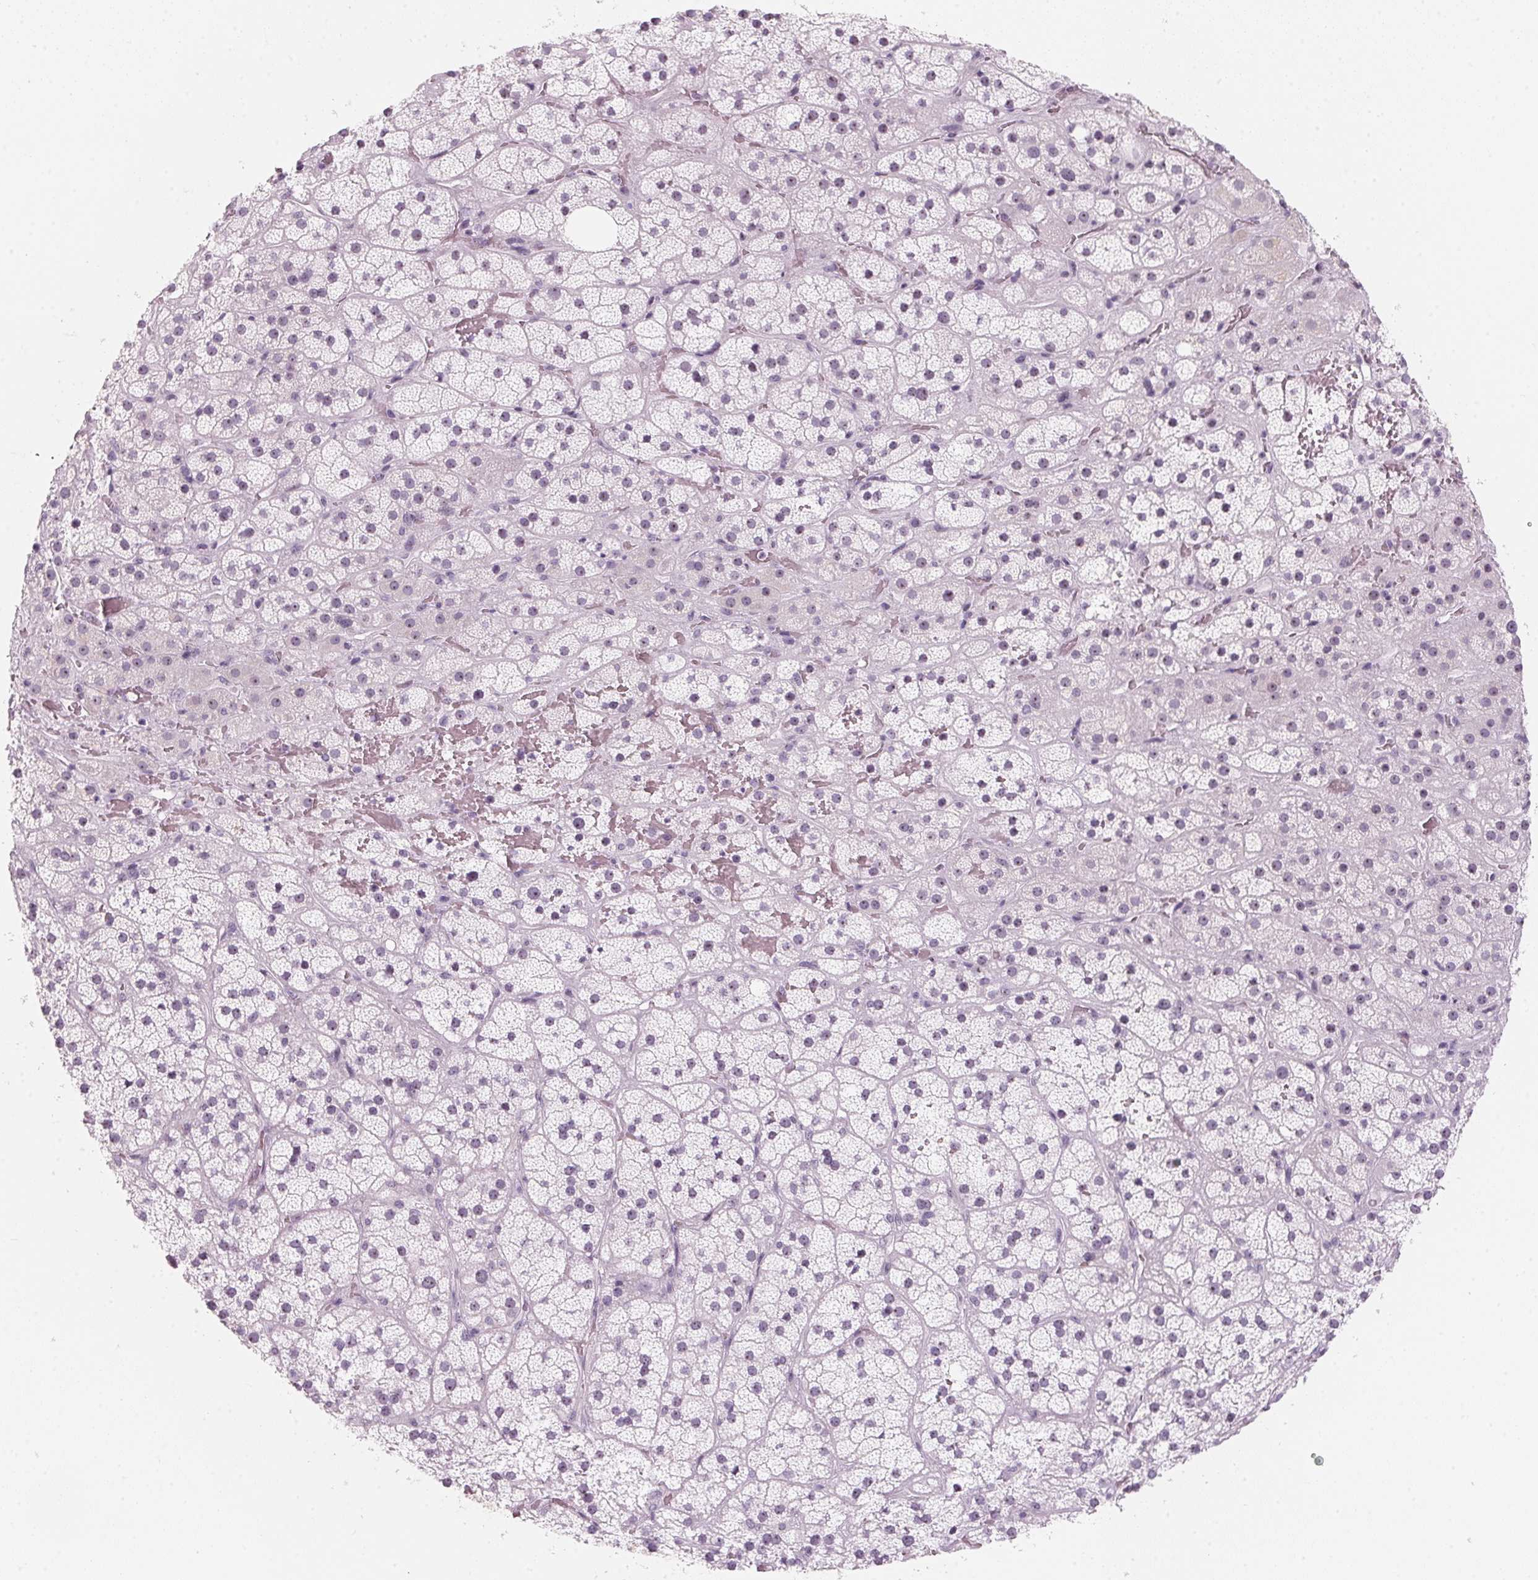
{"staining": {"intensity": "negative", "quantity": "none", "location": "none"}, "tissue": "adrenal gland", "cell_type": "Glandular cells", "image_type": "normal", "snomed": [{"axis": "morphology", "description": "Normal tissue, NOS"}, {"axis": "topography", "description": "Adrenal gland"}], "caption": "This is an immunohistochemistry (IHC) micrograph of benign adrenal gland. There is no staining in glandular cells.", "gene": "DNTTIP2", "patient": {"sex": "male", "age": 57}}